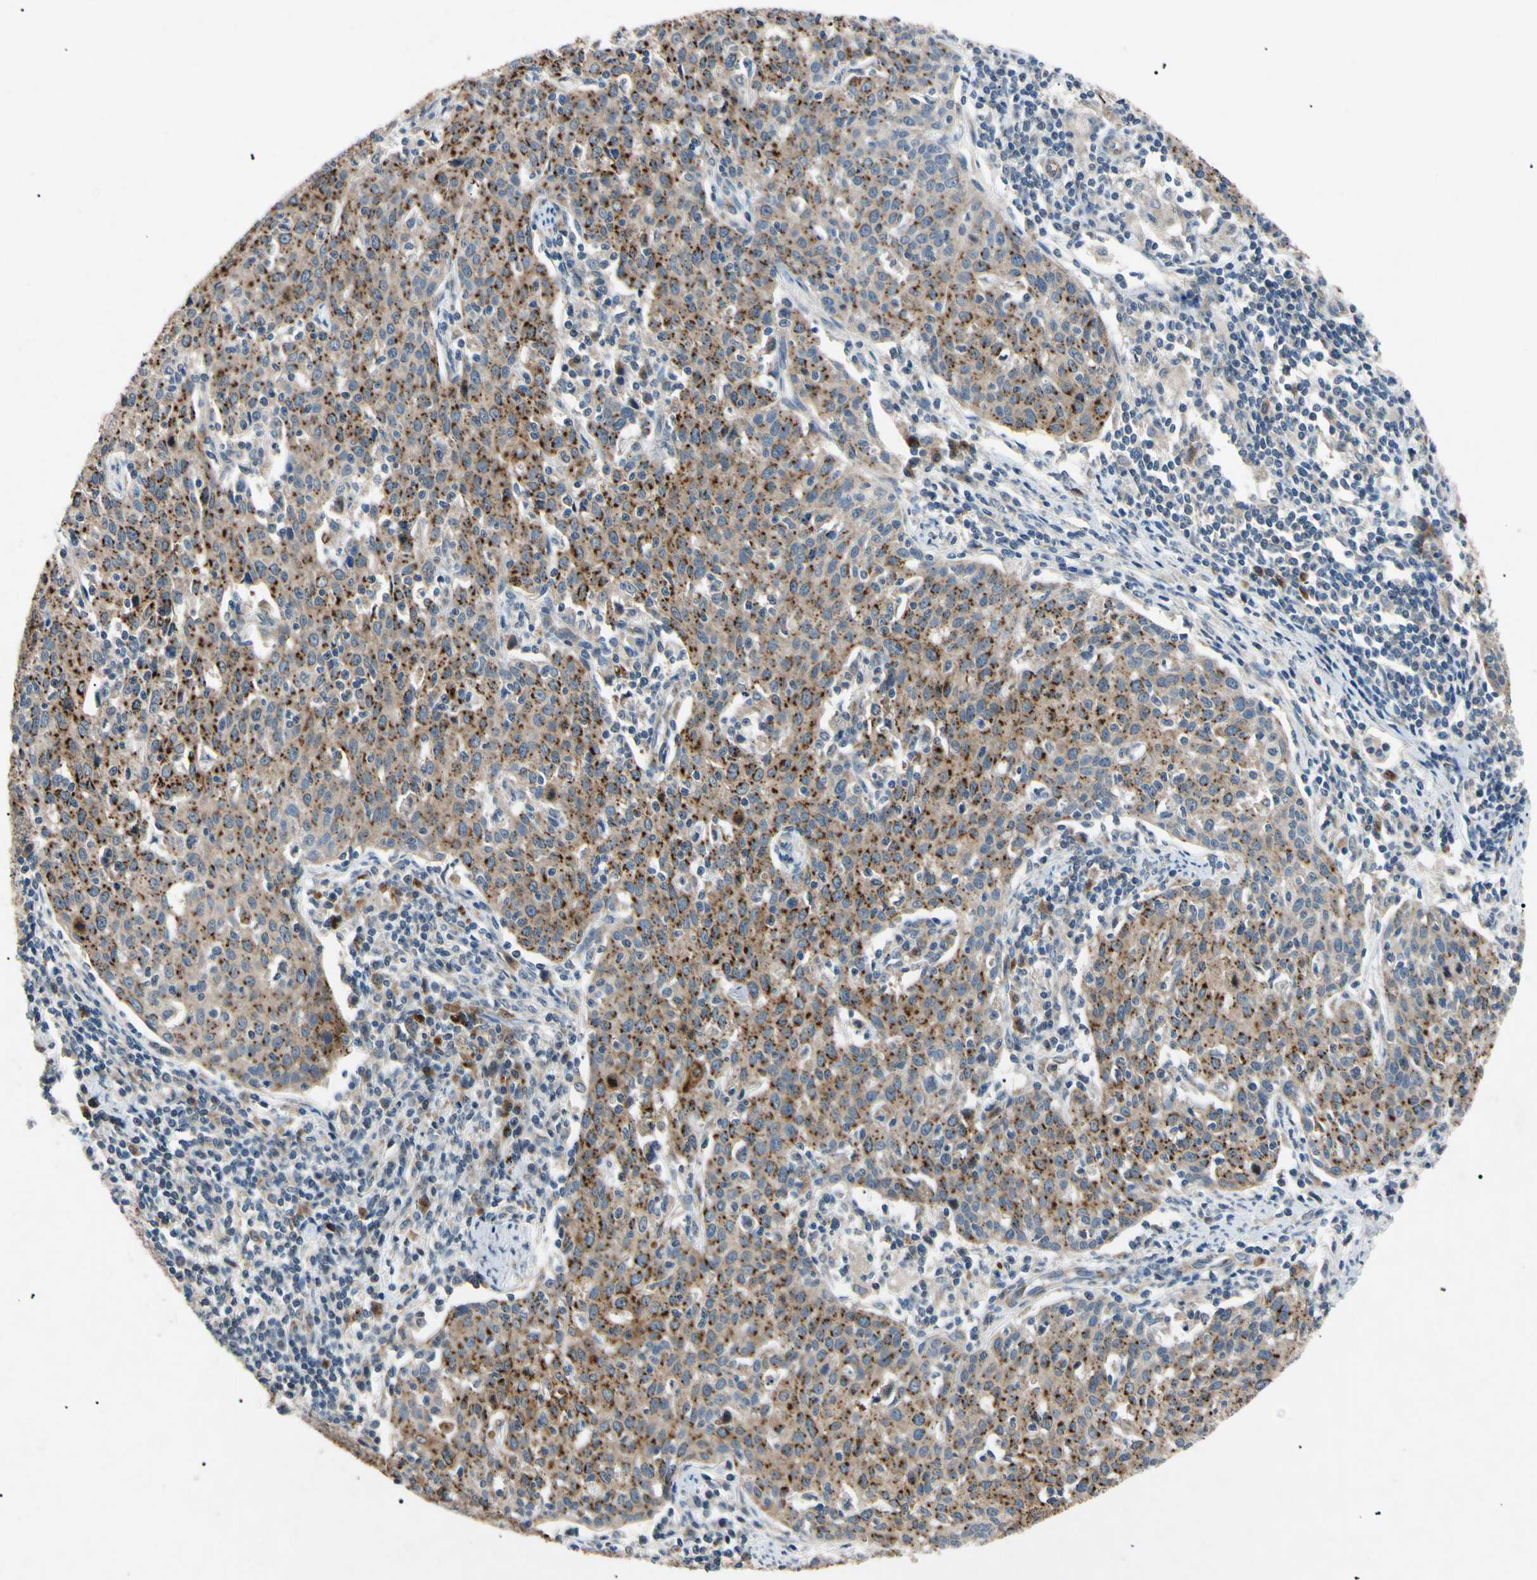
{"staining": {"intensity": "strong", "quantity": ">75%", "location": "cytoplasmic/membranous"}, "tissue": "cervical cancer", "cell_type": "Tumor cells", "image_type": "cancer", "snomed": [{"axis": "morphology", "description": "Squamous cell carcinoma, NOS"}, {"axis": "topography", "description": "Cervix"}], "caption": "Cervical cancer stained for a protein demonstrates strong cytoplasmic/membranous positivity in tumor cells.", "gene": "TUBB4A", "patient": {"sex": "female", "age": 38}}